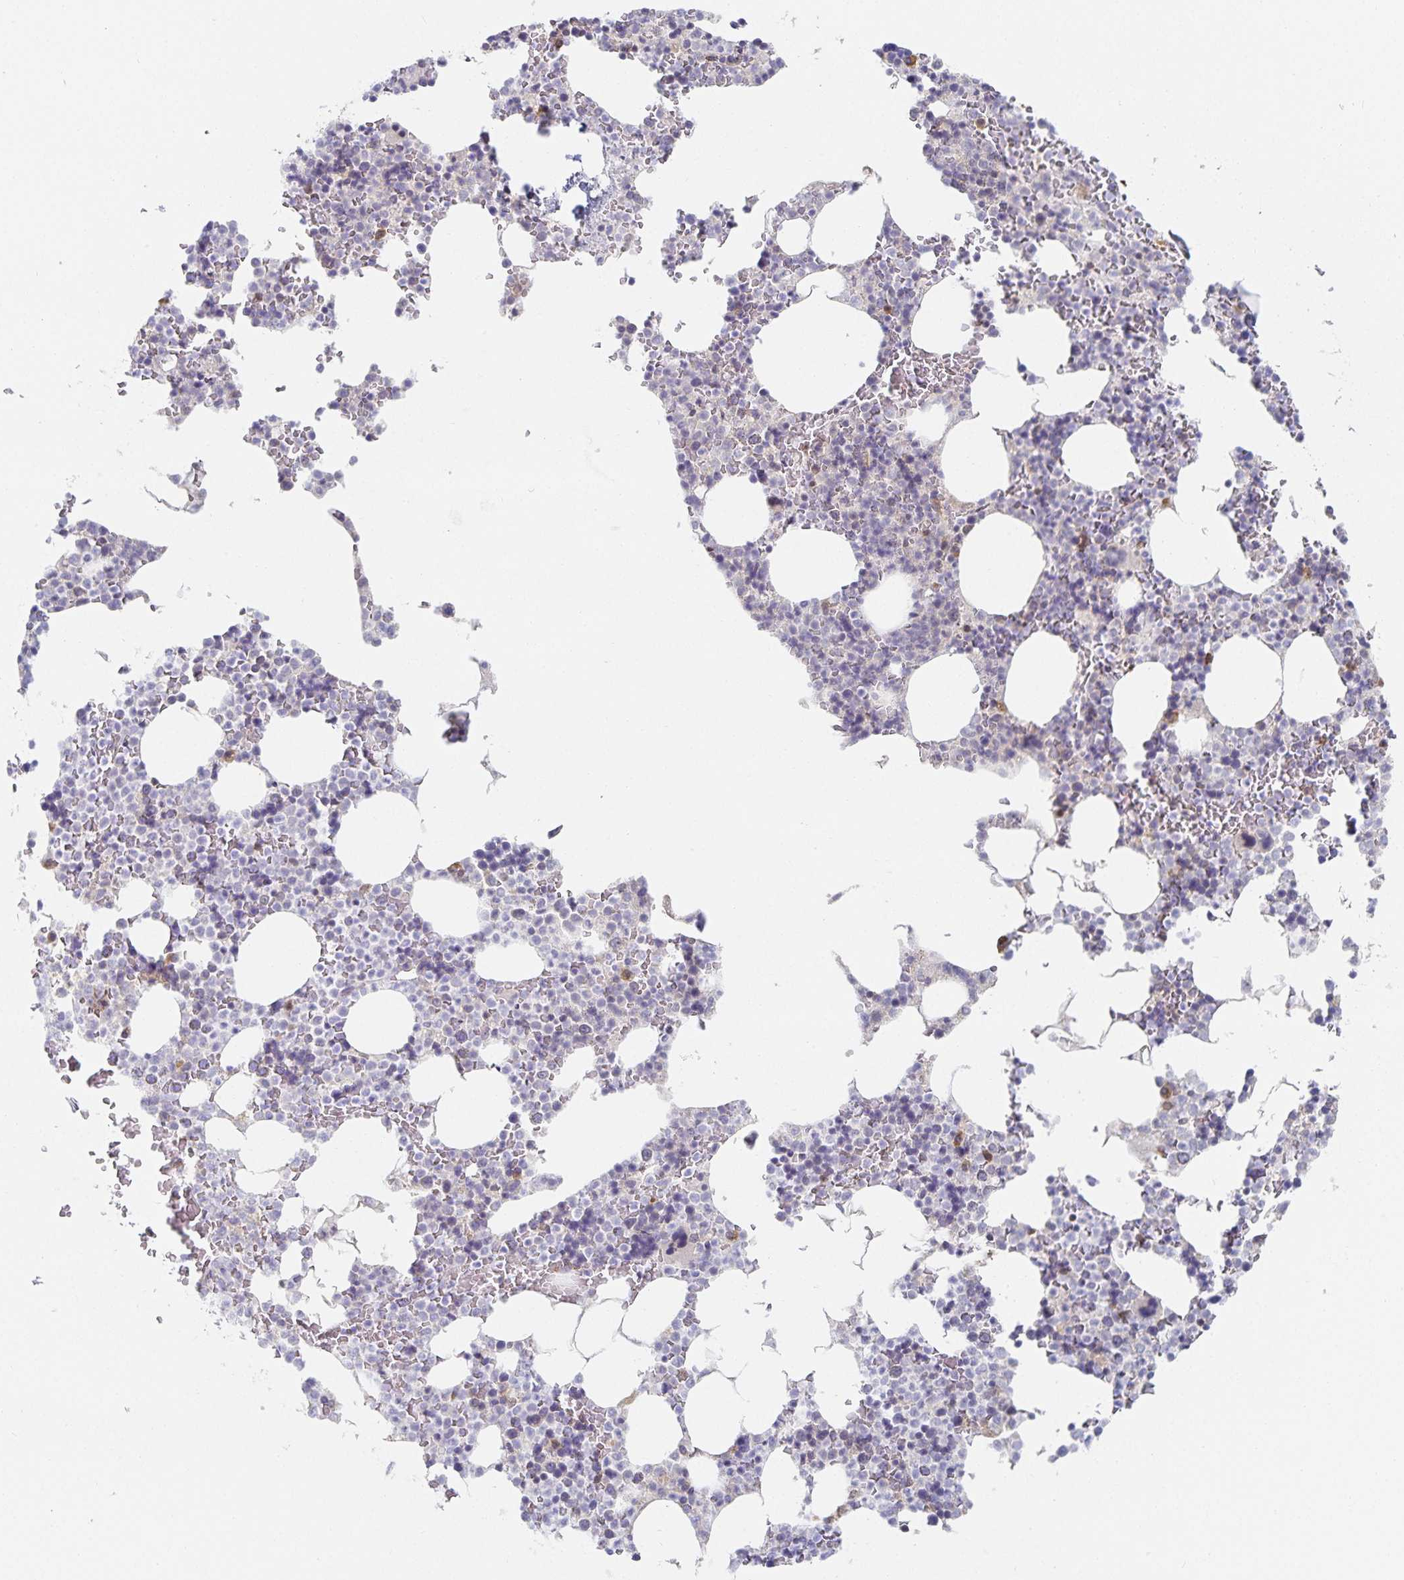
{"staining": {"intensity": "negative", "quantity": "none", "location": "none"}, "tissue": "bone marrow", "cell_type": "Hematopoietic cells", "image_type": "normal", "snomed": [{"axis": "morphology", "description": "Normal tissue, NOS"}, {"axis": "topography", "description": "Bone marrow"}], "caption": "DAB immunohistochemical staining of unremarkable bone marrow exhibits no significant positivity in hematopoietic cells. (Stains: DAB immunohistochemistry (IHC) with hematoxylin counter stain, Microscopy: brightfield microscopy at high magnification).", "gene": "NOMO1", "patient": {"sex": "female", "age": 42}}